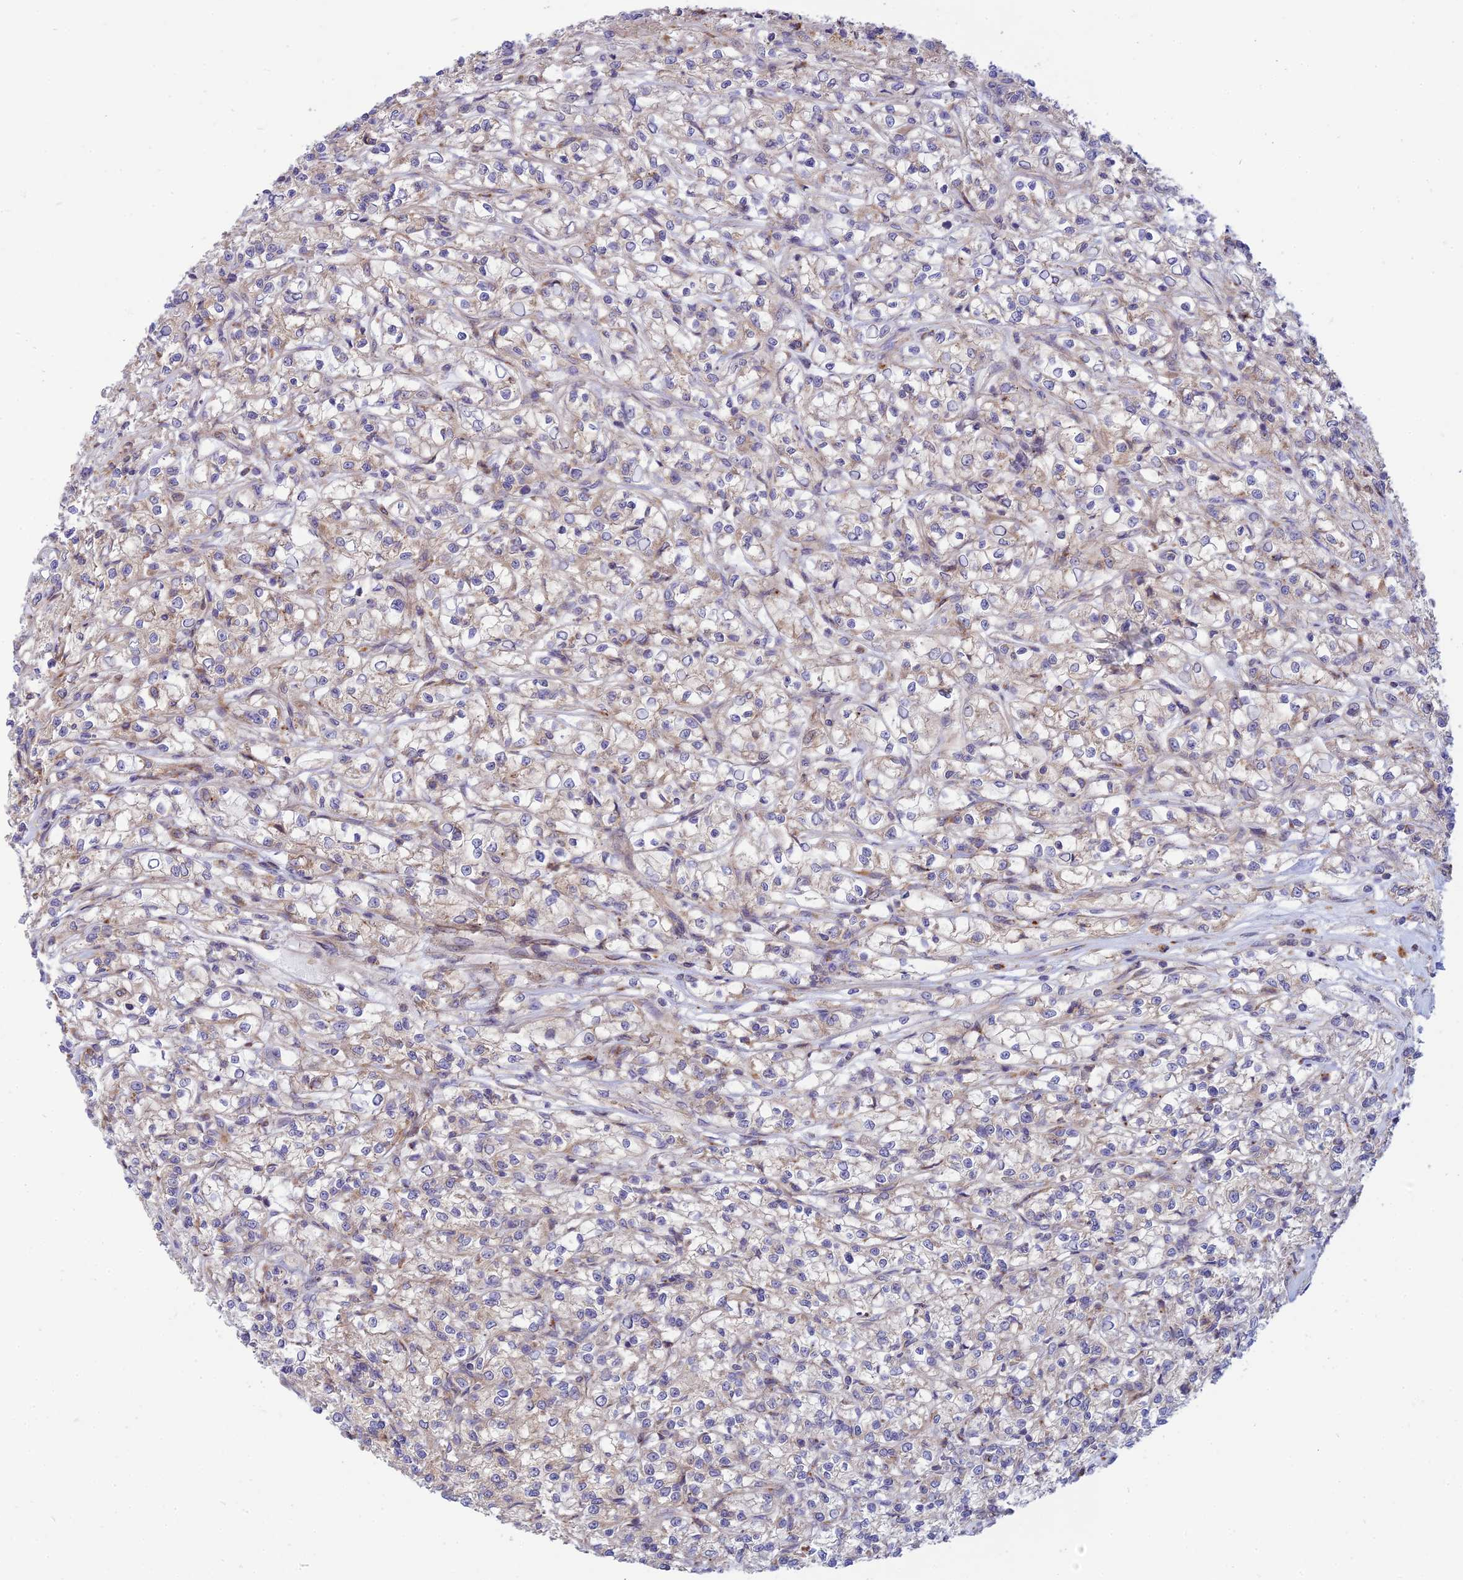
{"staining": {"intensity": "negative", "quantity": "none", "location": "none"}, "tissue": "renal cancer", "cell_type": "Tumor cells", "image_type": "cancer", "snomed": [{"axis": "morphology", "description": "Adenocarcinoma, NOS"}, {"axis": "topography", "description": "Kidney"}], "caption": "Tumor cells are negative for protein expression in human renal cancer (adenocarcinoma).", "gene": "PHKA2", "patient": {"sex": "female", "age": 59}}